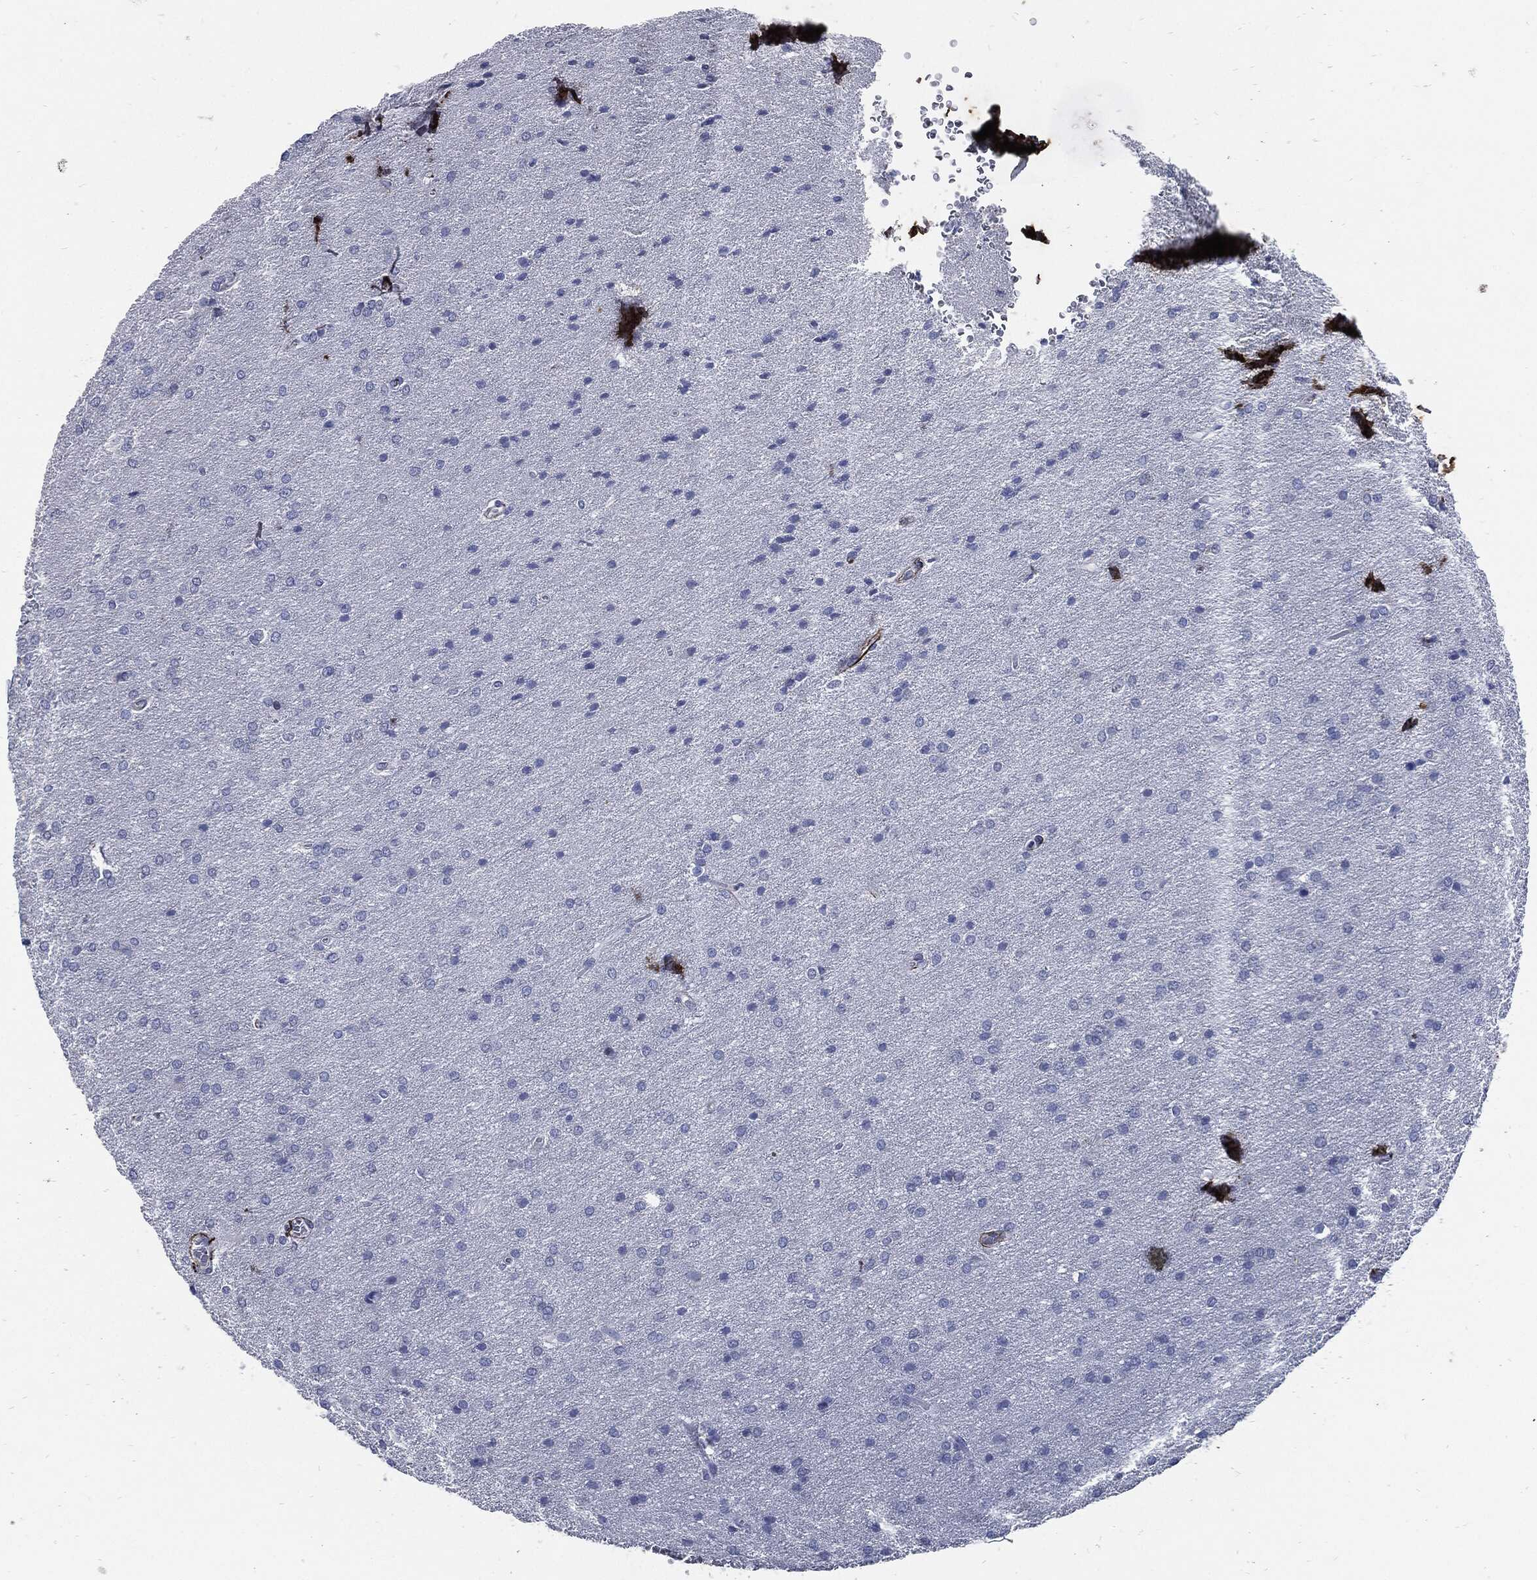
{"staining": {"intensity": "negative", "quantity": "none", "location": "none"}, "tissue": "glioma", "cell_type": "Tumor cells", "image_type": "cancer", "snomed": [{"axis": "morphology", "description": "Glioma, malignant, Low grade"}, {"axis": "topography", "description": "Brain"}], "caption": "High power microscopy micrograph of an immunohistochemistry histopathology image of malignant glioma (low-grade), revealing no significant expression in tumor cells.", "gene": "FBN1", "patient": {"sex": "female", "age": 32}}